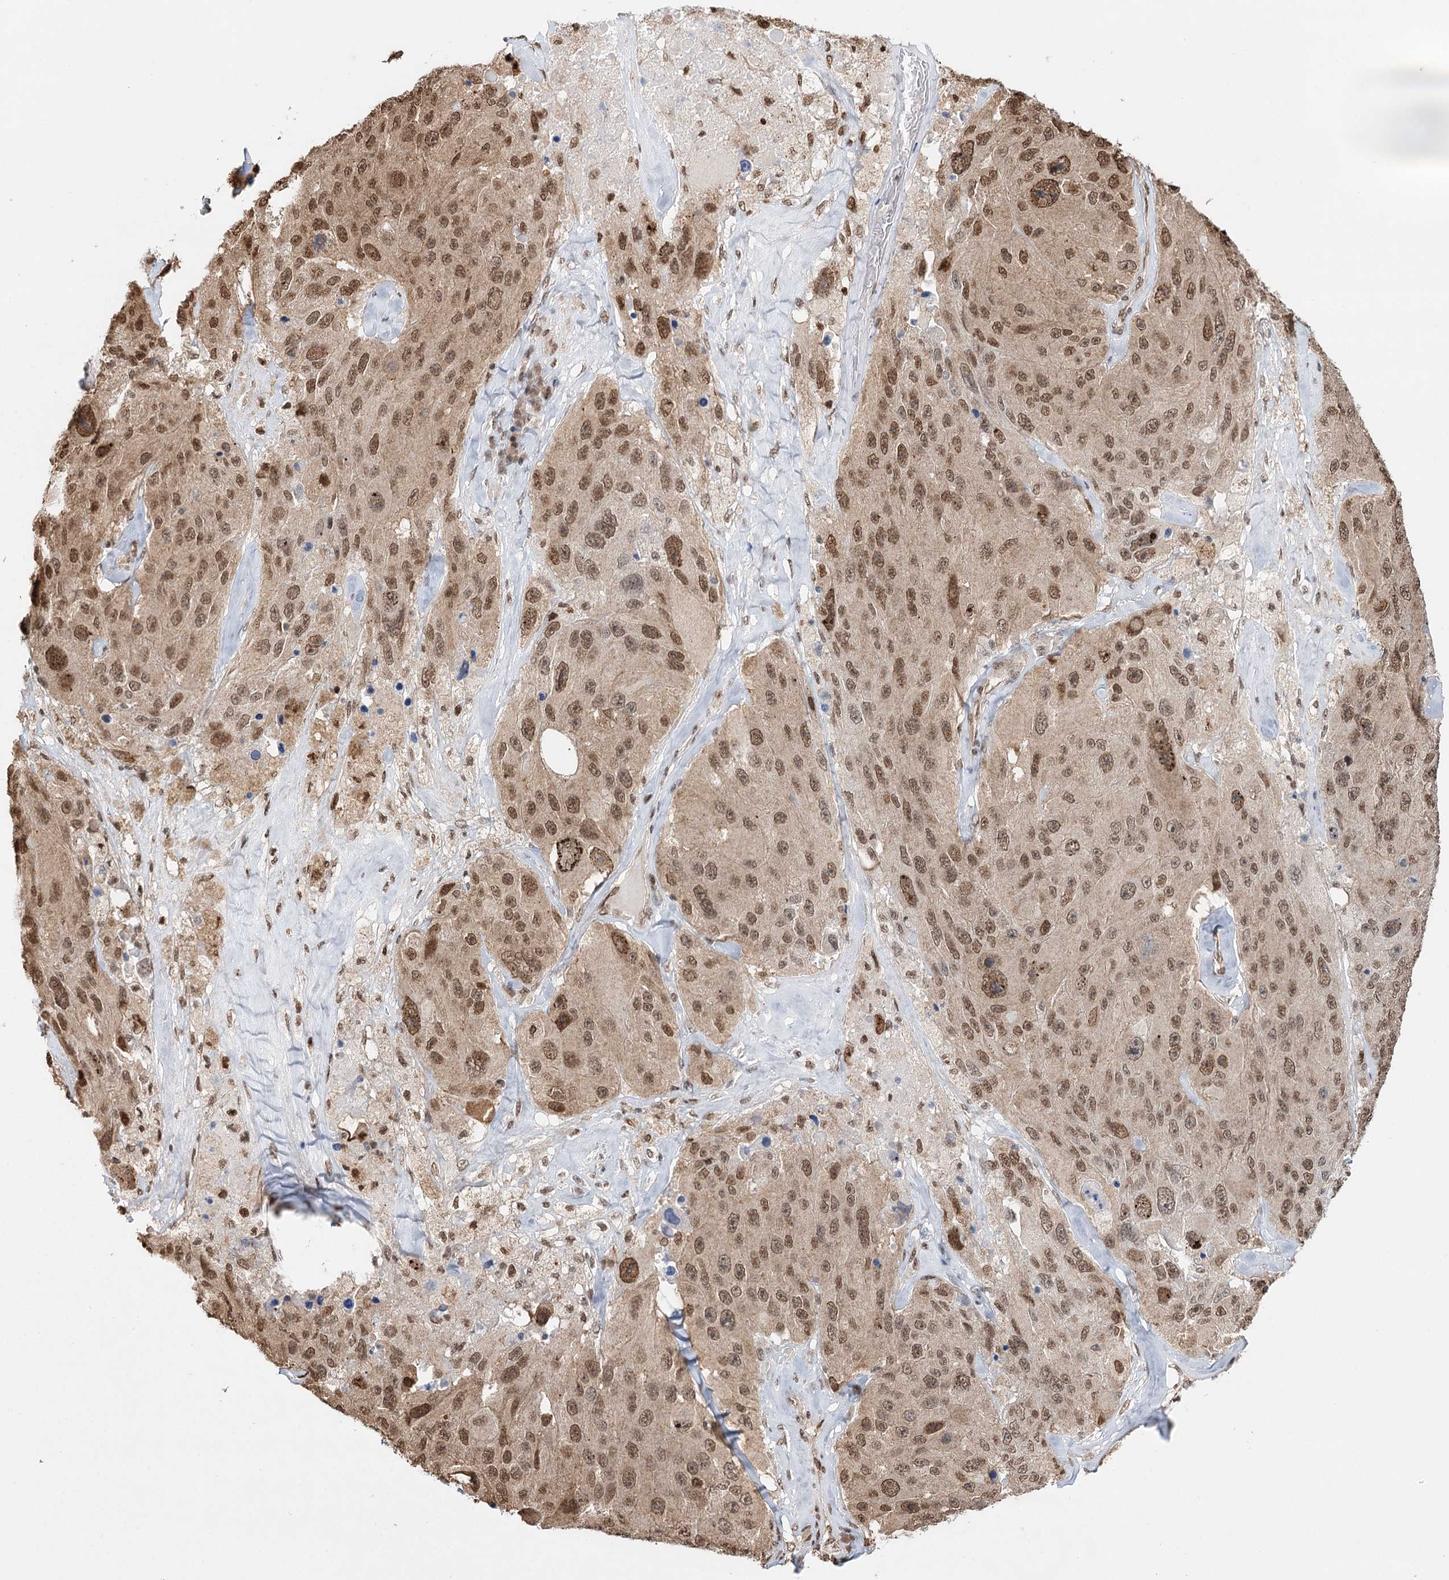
{"staining": {"intensity": "moderate", "quantity": ">75%", "location": "cytoplasmic/membranous,nuclear"}, "tissue": "melanoma", "cell_type": "Tumor cells", "image_type": "cancer", "snomed": [{"axis": "morphology", "description": "Malignant melanoma, Metastatic site"}, {"axis": "topography", "description": "Lymph node"}], "caption": "Tumor cells show medium levels of moderate cytoplasmic/membranous and nuclear positivity in approximately >75% of cells in melanoma. (IHC, brightfield microscopy, high magnification).", "gene": "RPS27A", "patient": {"sex": "male", "age": 62}}